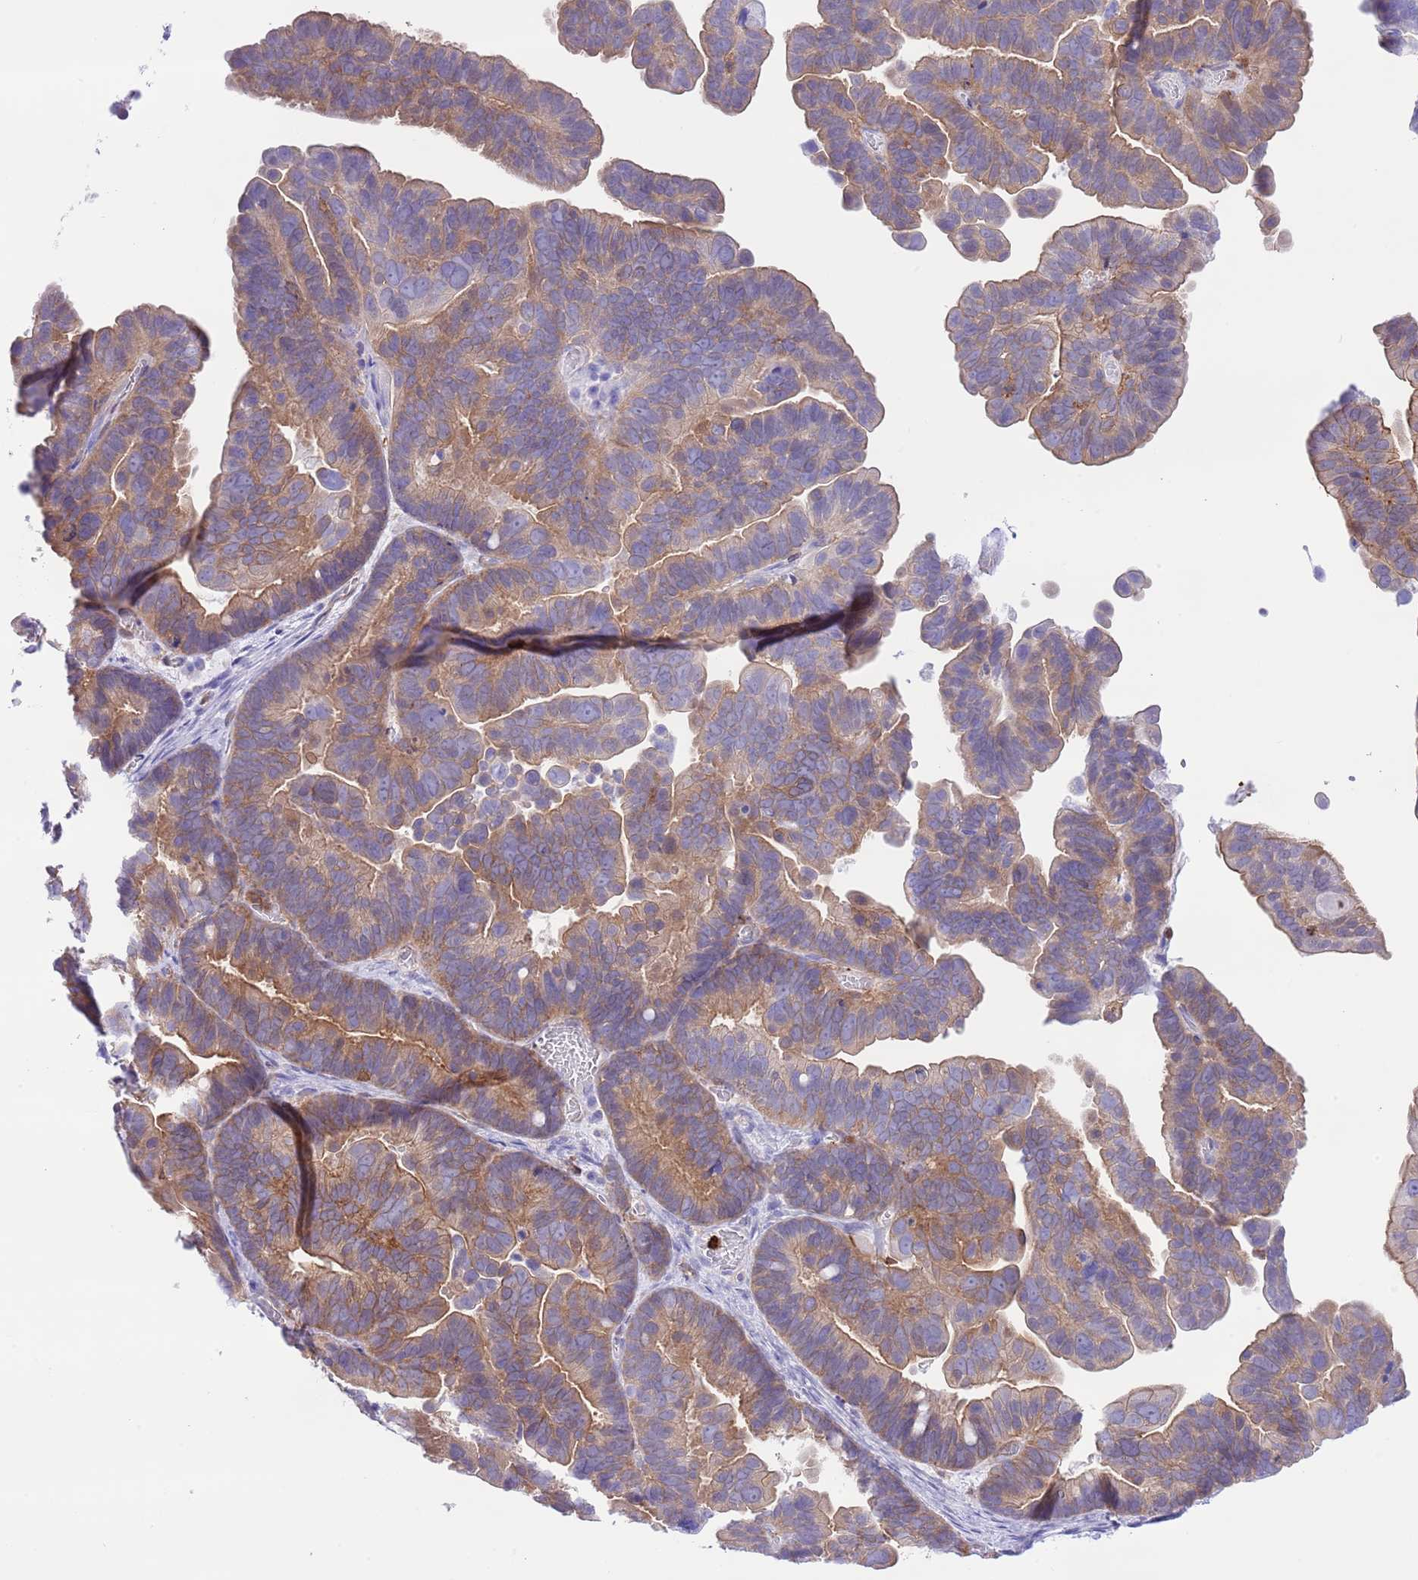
{"staining": {"intensity": "moderate", "quantity": "25%-75%", "location": "cytoplasmic/membranous"}, "tissue": "ovarian cancer", "cell_type": "Tumor cells", "image_type": "cancer", "snomed": [{"axis": "morphology", "description": "Cystadenocarcinoma, serous, NOS"}, {"axis": "topography", "description": "Ovary"}], "caption": "High-power microscopy captured an IHC image of serous cystadenocarcinoma (ovarian), revealing moderate cytoplasmic/membranous expression in approximately 25%-75% of tumor cells.", "gene": "EFHD2", "patient": {"sex": "female", "age": 56}}